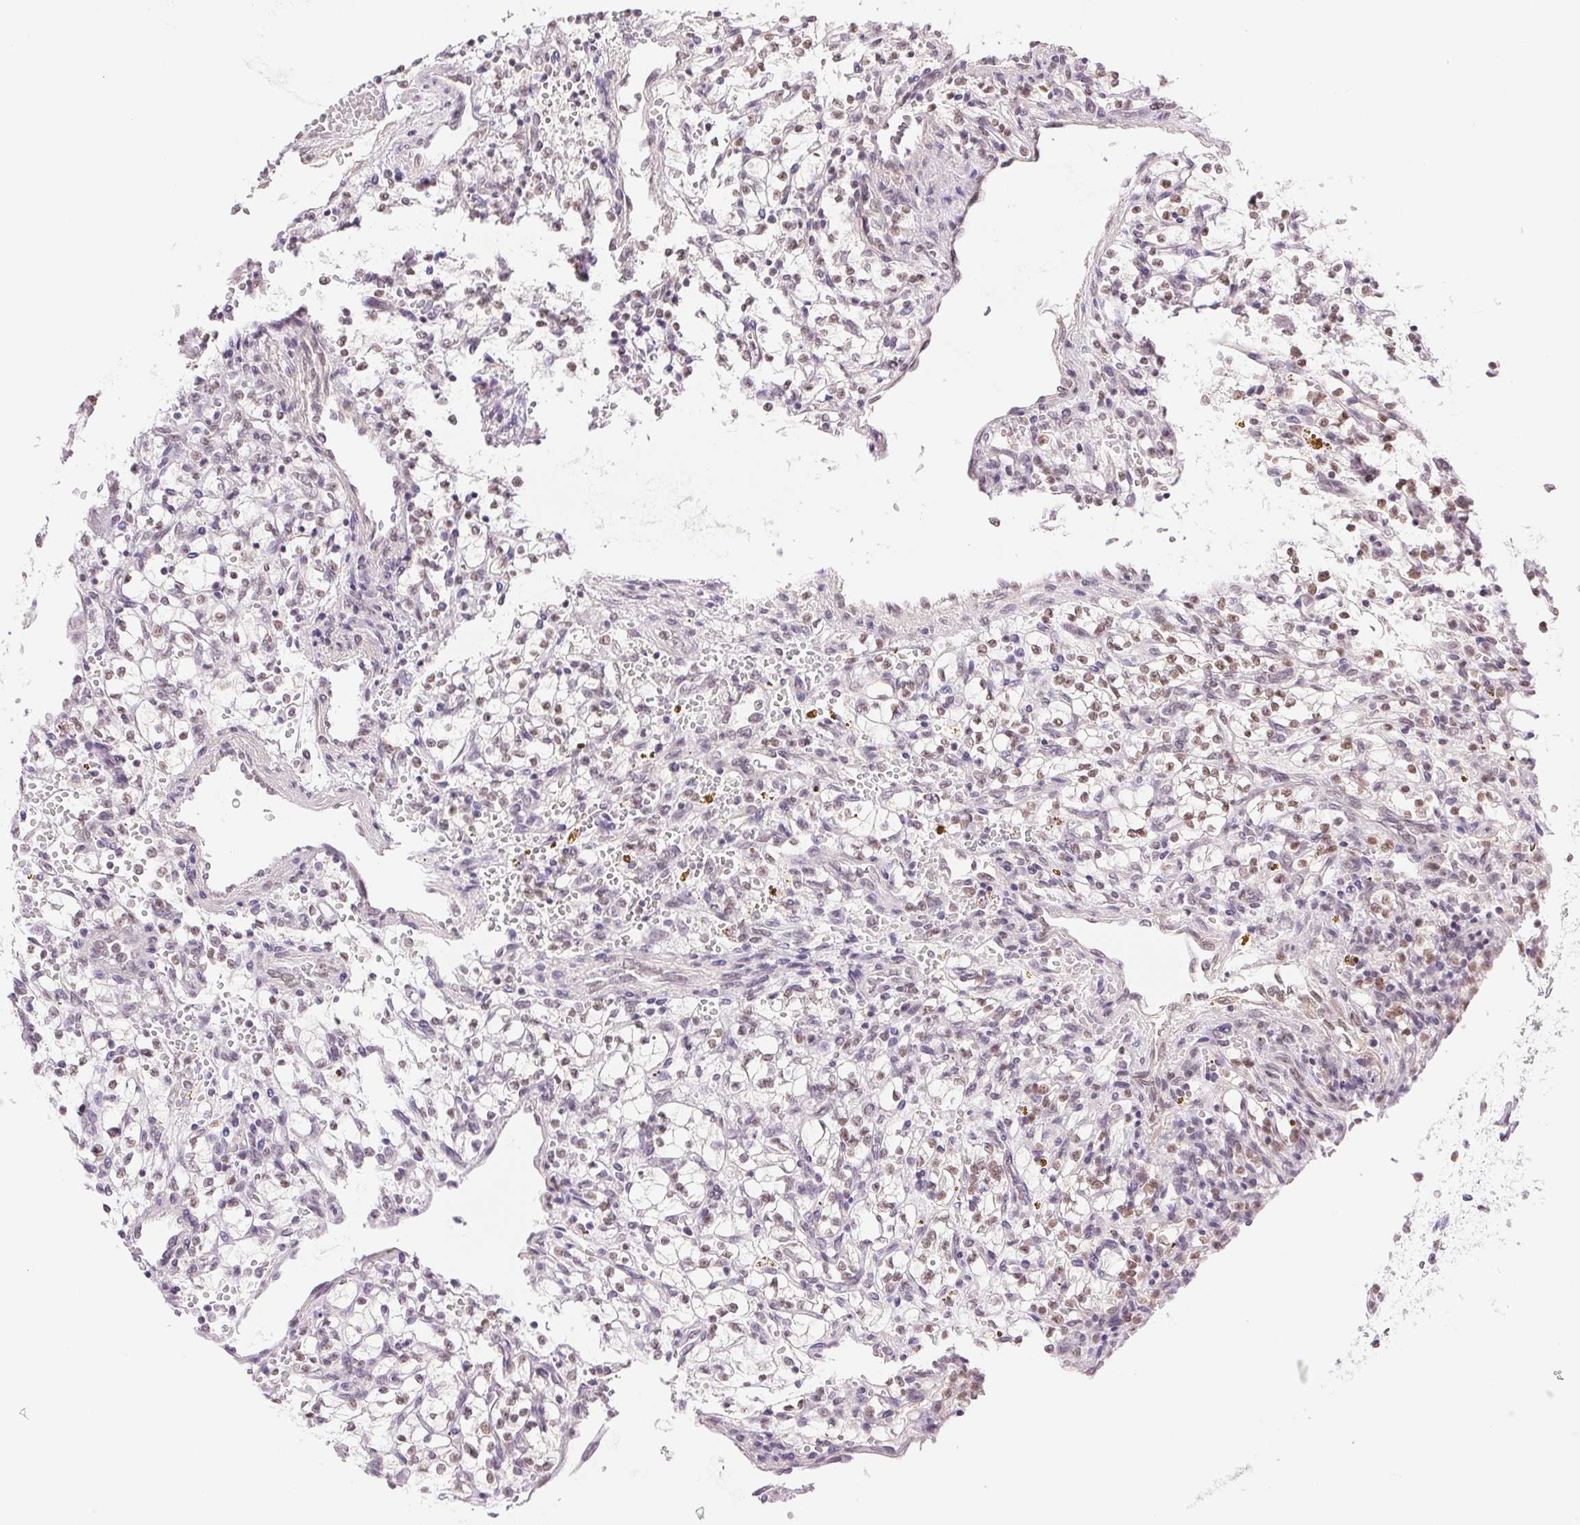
{"staining": {"intensity": "weak", "quantity": "<25%", "location": "nuclear"}, "tissue": "renal cancer", "cell_type": "Tumor cells", "image_type": "cancer", "snomed": [{"axis": "morphology", "description": "Adenocarcinoma, NOS"}, {"axis": "topography", "description": "Kidney"}], "caption": "Tumor cells are negative for brown protein staining in renal cancer (adenocarcinoma). The staining is performed using DAB brown chromogen with nuclei counter-stained in using hematoxylin.", "gene": "RPRD1B", "patient": {"sex": "female", "age": 64}}